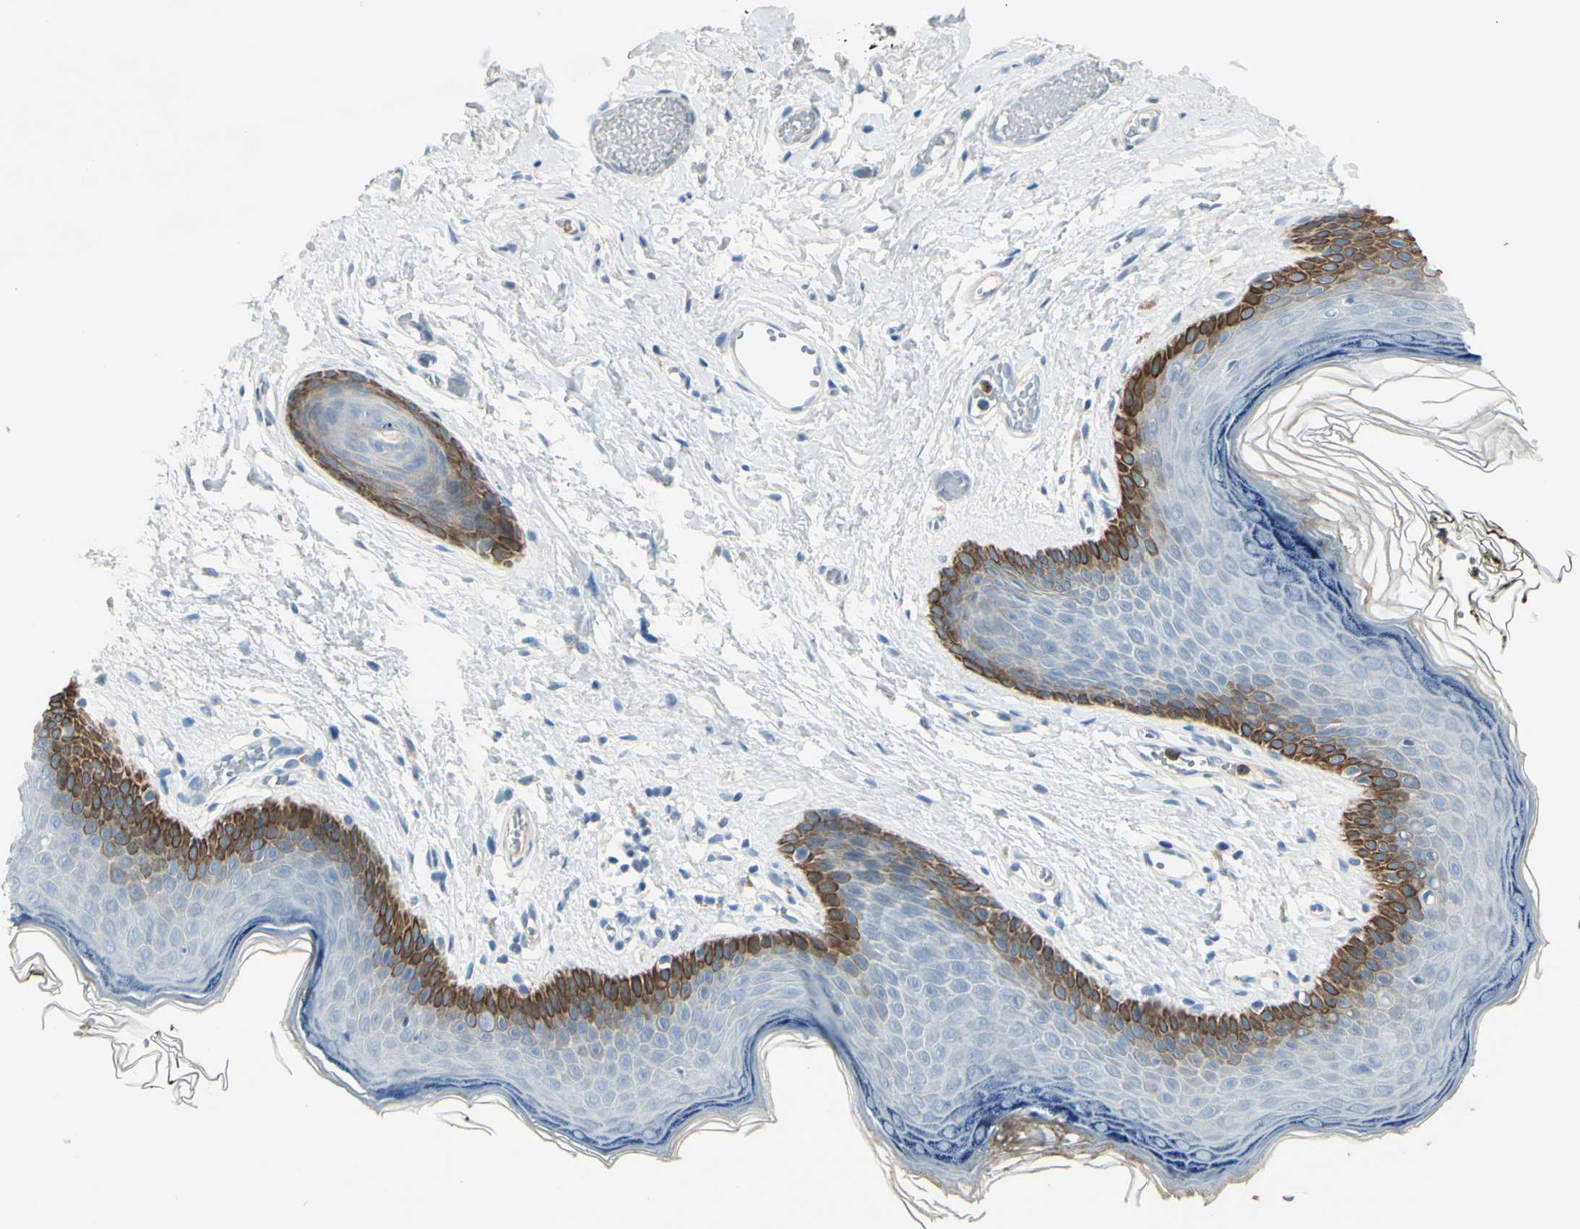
{"staining": {"intensity": "strong", "quantity": "<25%", "location": "cytoplasmic/membranous,nuclear"}, "tissue": "skin", "cell_type": "Epidermal cells", "image_type": "normal", "snomed": [{"axis": "morphology", "description": "Normal tissue, NOS"}, {"axis": "morphology", "description": "Inflammation, NOS"}, {"axis": "topography", "description": "Vulva"}], "caption": "Benign skin displays strong cytoplasmic/membranous,nuclear positivity in approximately <25% of epidermal cells, visualized by immunohistochemistry. Ihc stains the protein of interest in brown and the nuclei are stained blue.", "gene": "ZNF557", "patient": {"sex": "female", "age": 84}}